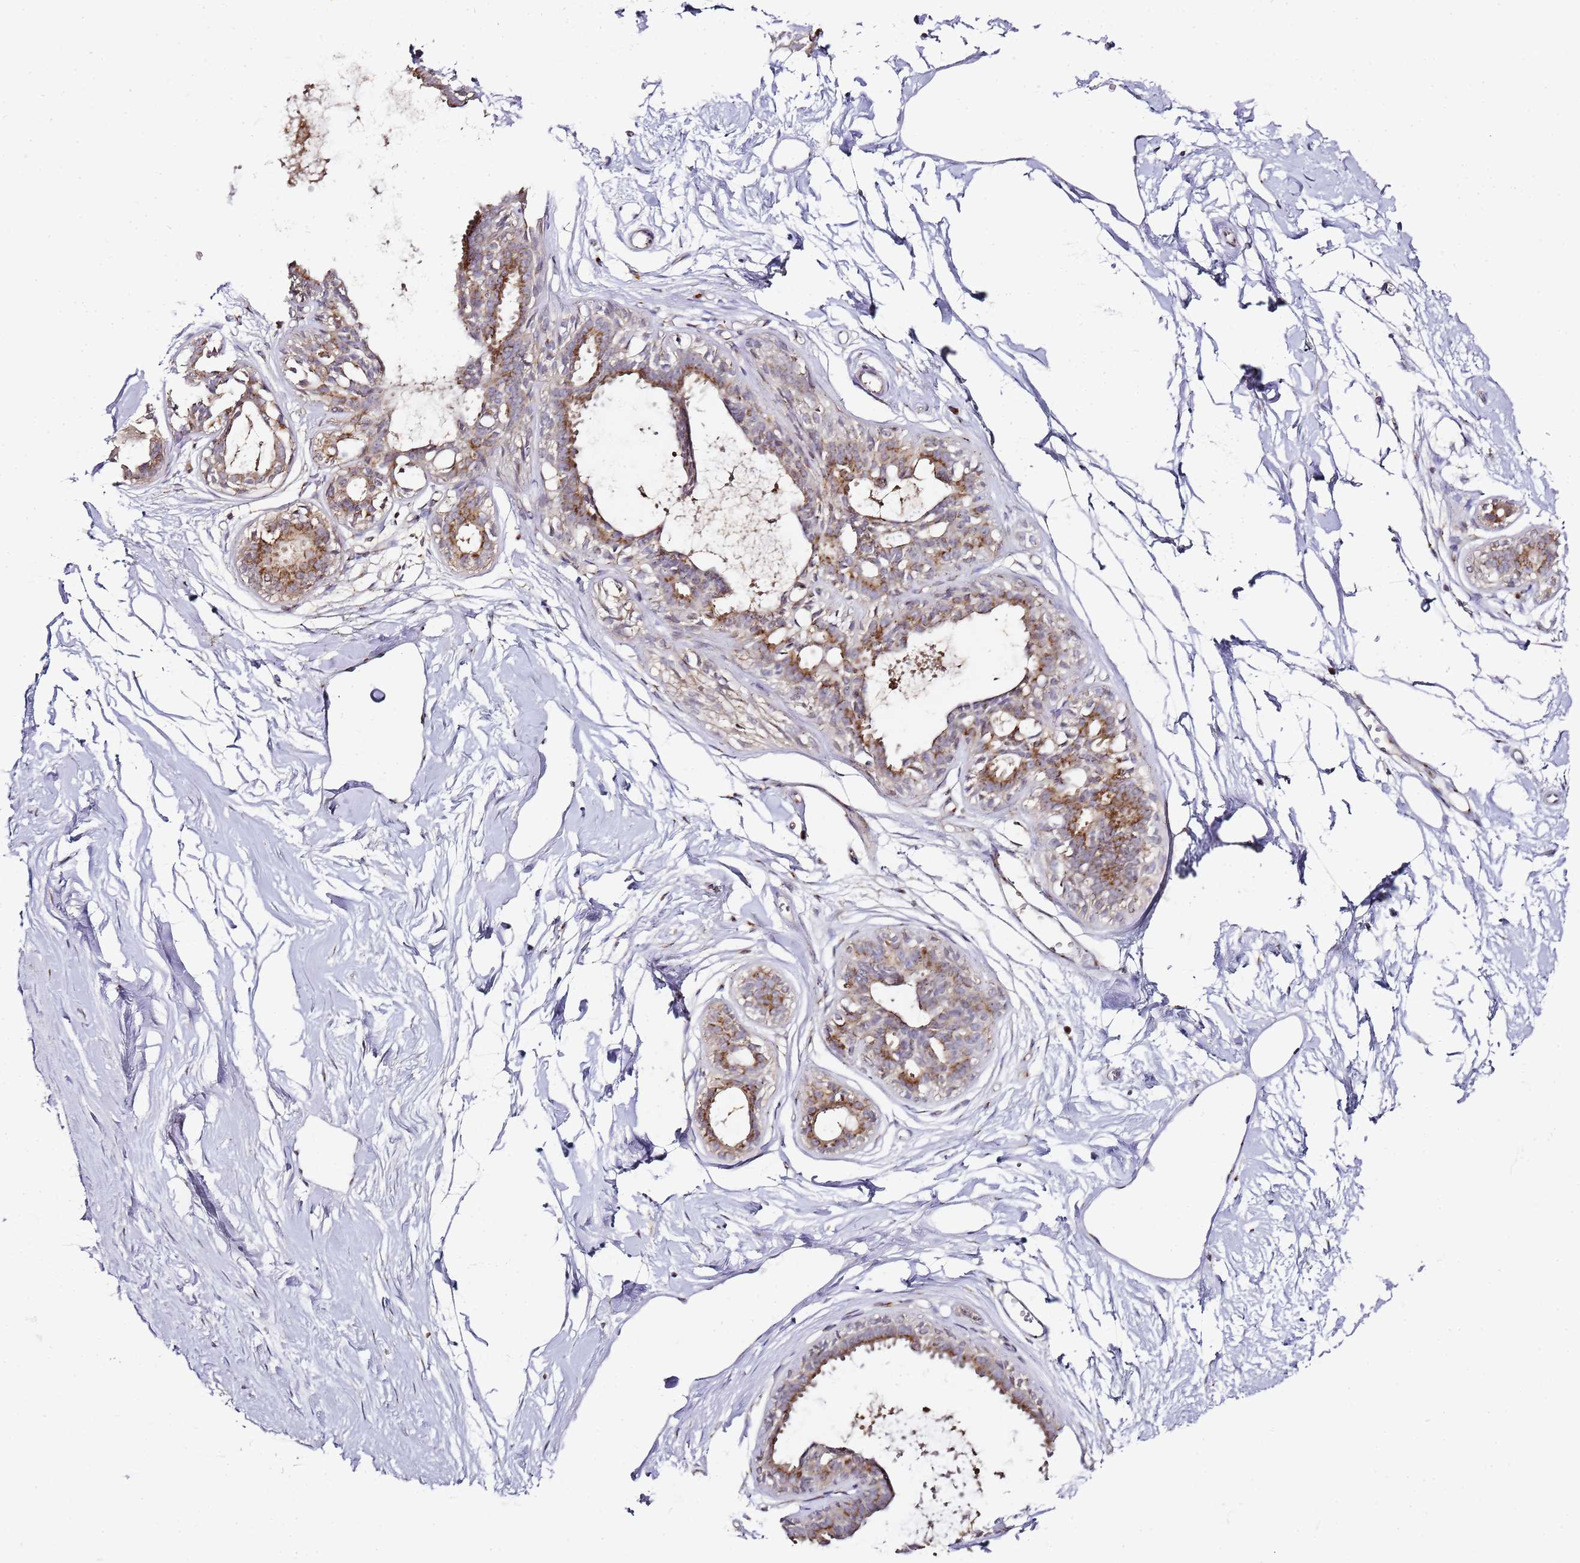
{"staining": {"intensity": "negative", "quantity": "none", "location": "none"}, "tissue": "breast", "cell_type": "Adipocytes", "image_type": "normal", "snomed": [{"axis": "morphology", "description": "Normal tissue, NOS"}, {"axis": "topography", "description": "Breast"}], "caption": "An immunohistochemistry image of benign breast is shown. There is no staining in adipocytes of breast. Nuclei are stained in blue.", "gene": "MRPL49", "patient": {"sex": "female", "age": 45}}